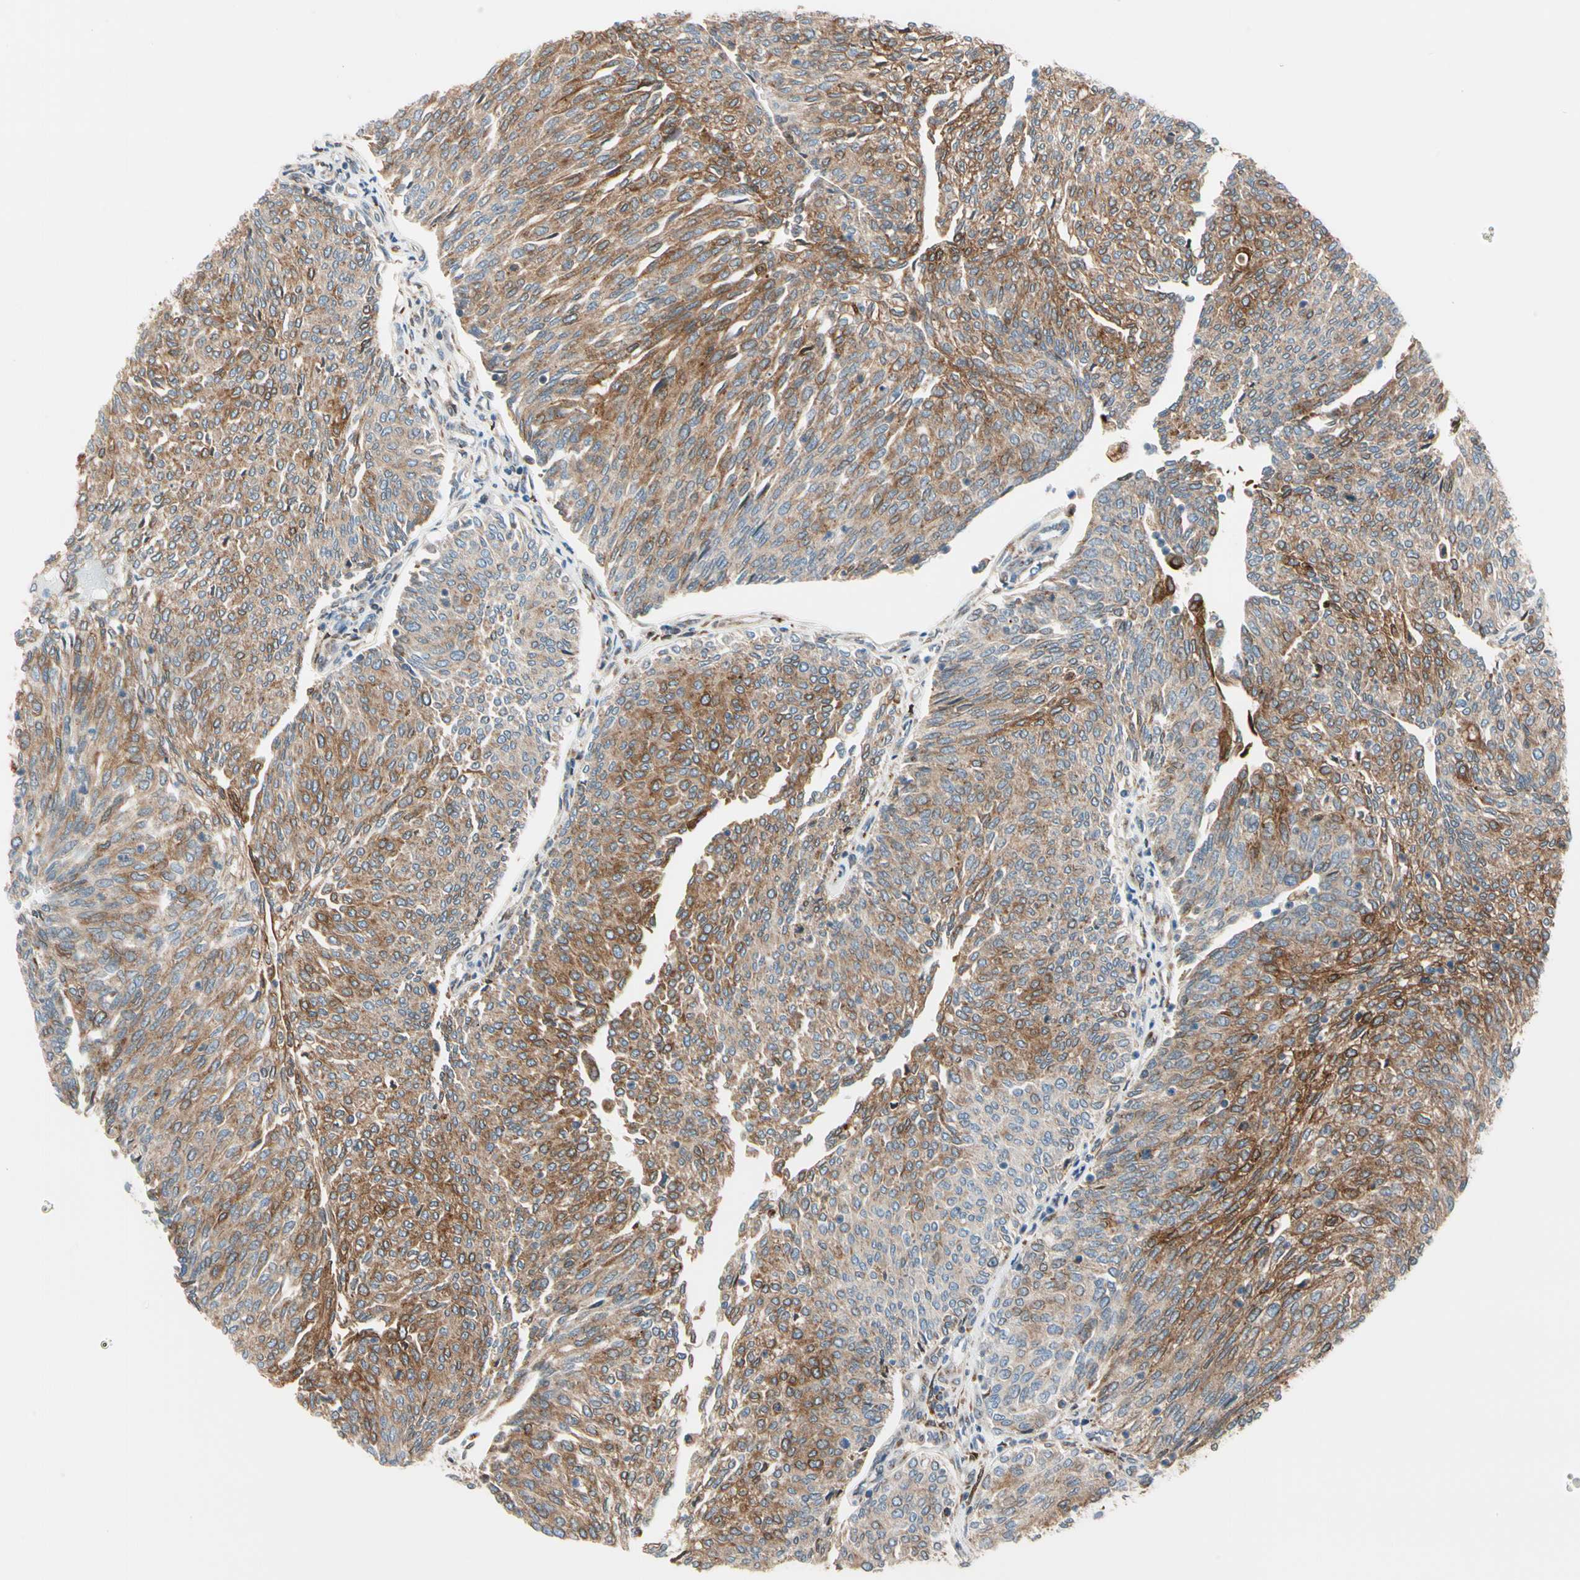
{"staining": {"intensity": "moderate", "quantity": ">75%", "location": "cytoplasmic/membranous"}, "tissue": "urothelial cancer", "cell_type": "Tumor cells", "image_type": "cancer", "snomed": [{"axis": "morphology", "description": "Urothelial carcinoma, Low grade"}, {"axis": "topography", "description": "Urinary bladder"}], "caption": "DAB immunohistochemical staining of human urothelial cancer shows moderate cytoplasmic/membranous protein expression in about >75% of tumor cells.", "gene": "NUCB1", "patient": {"sex": "female", "age": 79}}